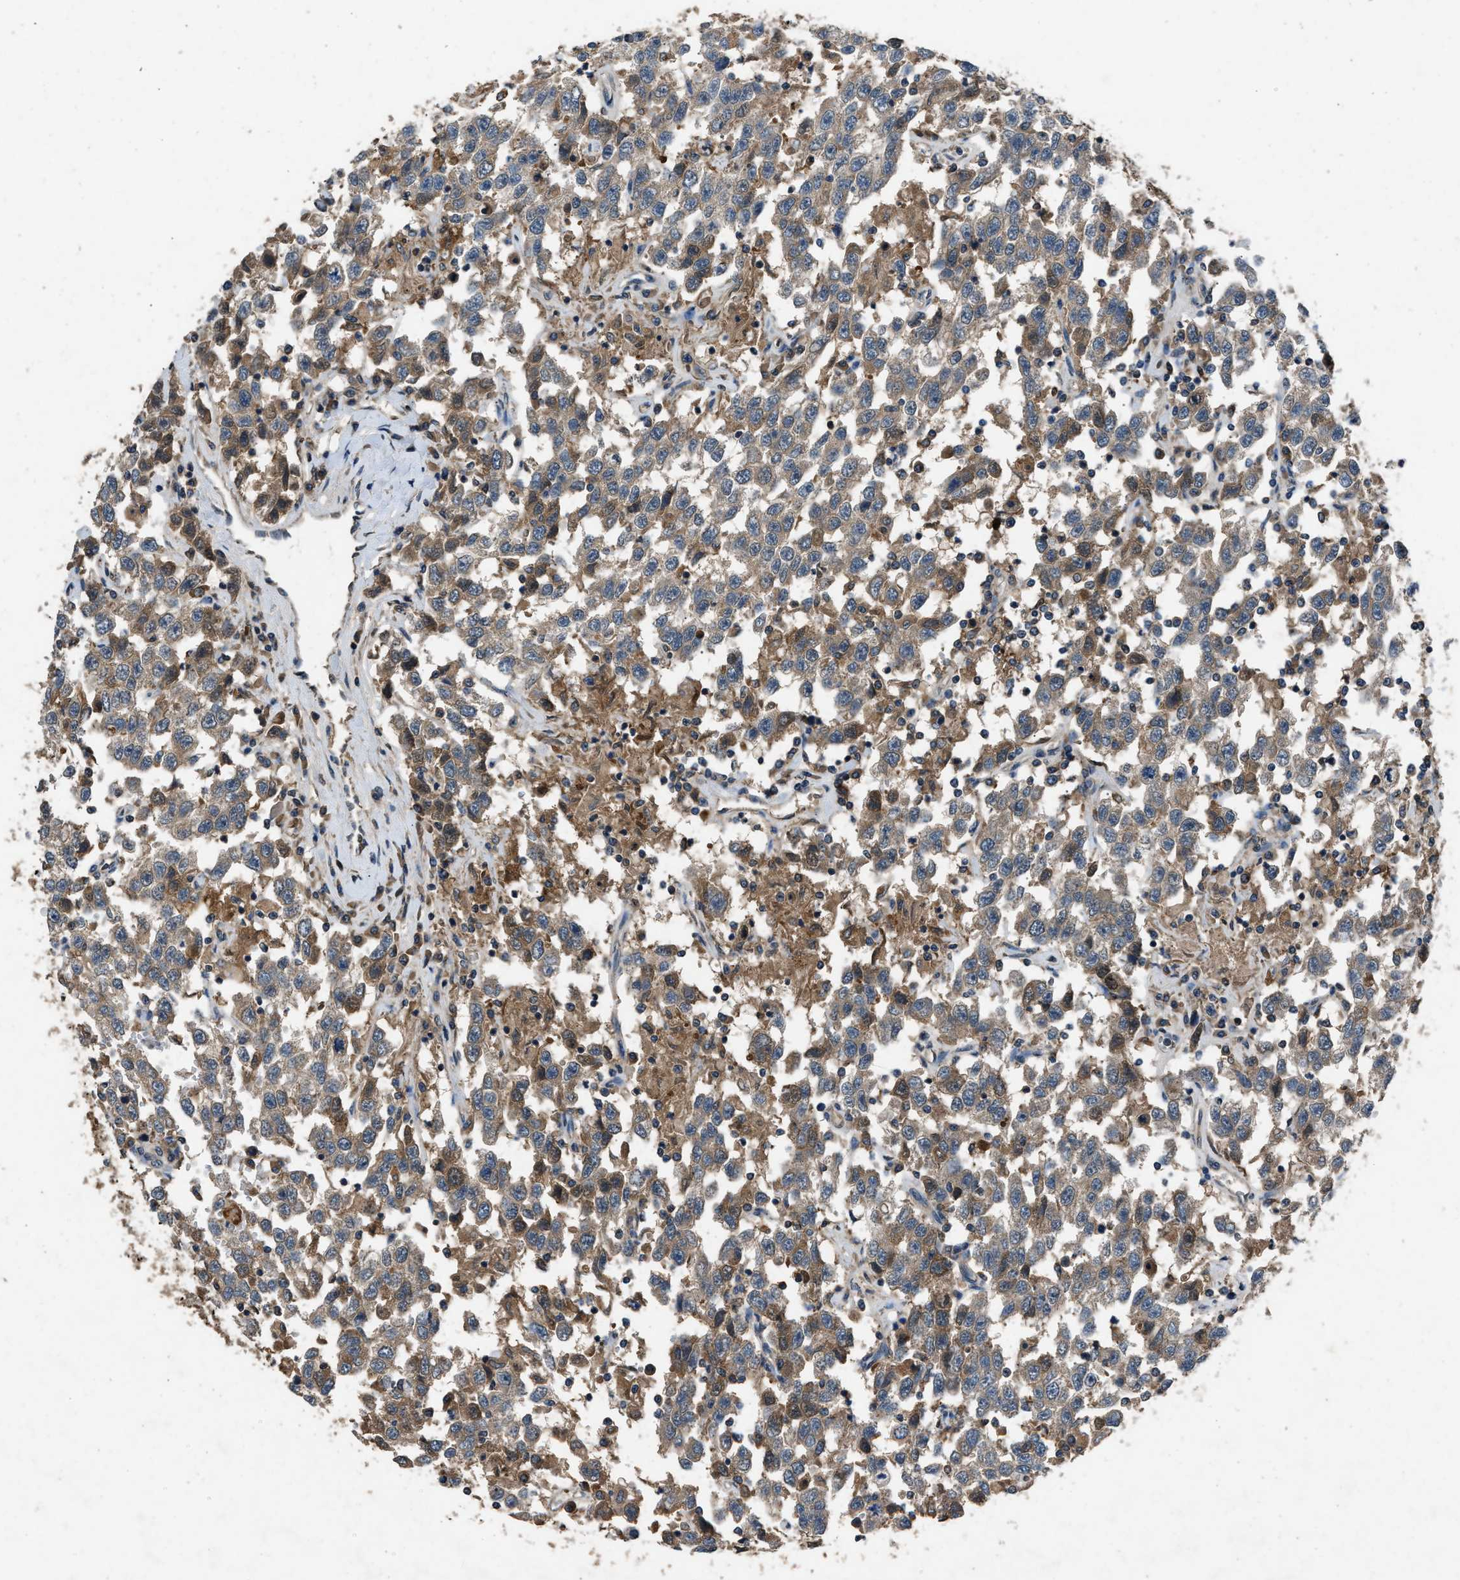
{"staining": {"intensity": "moderate", "quantity": ">75%", "location": "cytoplasmic/membranous"}, "tissue": "testis cancer", "cell_type": "Tumor cells", "image_type": "cancer", "snomed": [{"axis": "morphology", "description": "Seminoma, NOS"}, {"axis": "topography", "description": "Testis"}], "caption": "Brown immunohistochemical staining in human seminoma (testis) shows moderate cytoplasmic/membranous positivity in about >75% of tumor cells.", "gene": "PPID", "patient": {"sex": "male", "age": 41}}